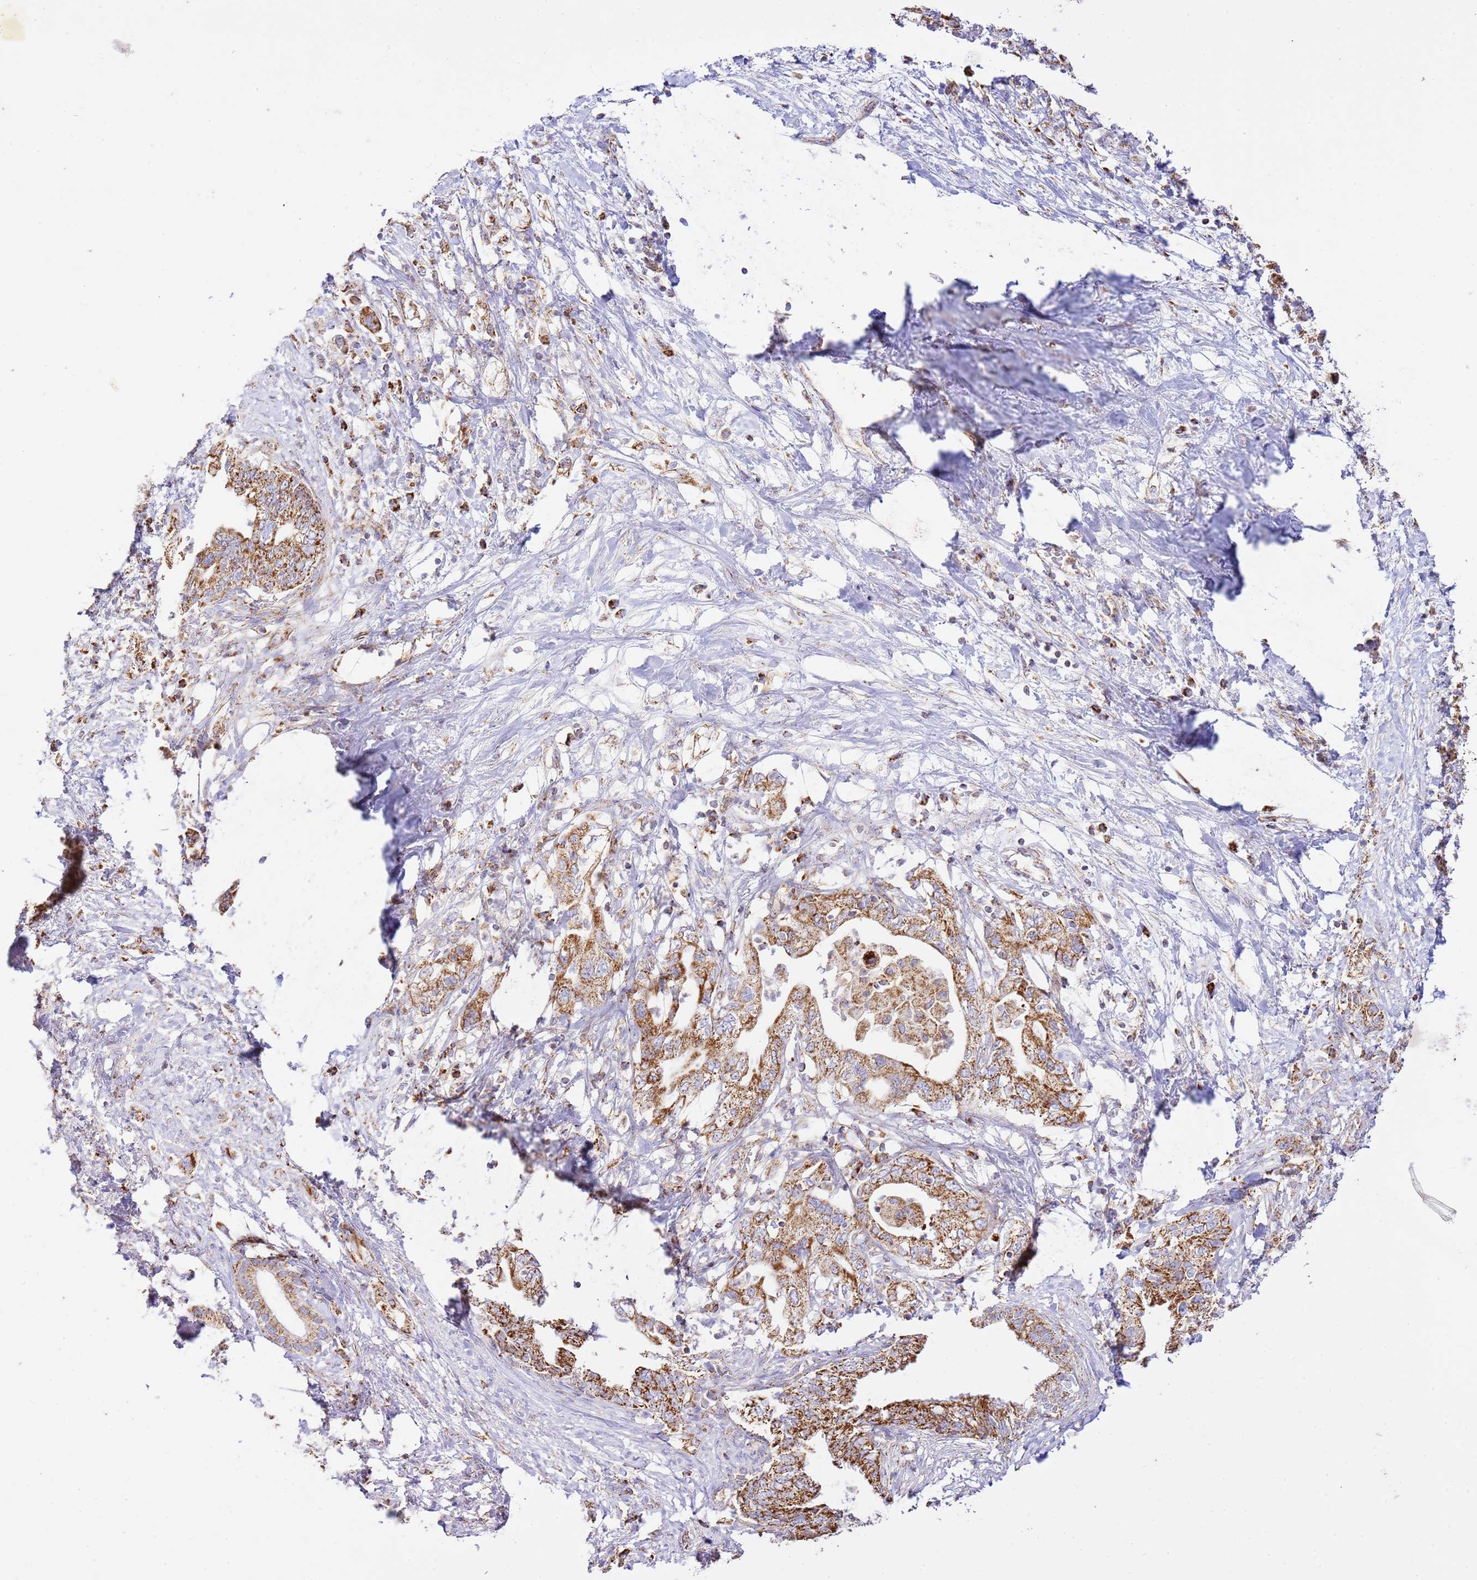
{"staining": {"intensity": "strong", "quantity": ">75%", "location": "cytoplasmic/membranous"}, "tissue": "pancreatic cancer", "cell_type": "Tumor cells", "image_type": "cancer", "snomed": [{"axis": "morphology", "description": "Adenocarcinoma, NOS"}, {"axis": "topography", "description": "Pancreas"}], "caption": "DAB (3,3'-diaminobenzidine) immunohistochemical staining of human adenocarcinoma (pancreatic) demonstrates strong cytoplasmic/membranous protein expression in about >75% of tumor cells.", "gene": "ZBTB39", "patient": {"sex": "female", "age": 73}}